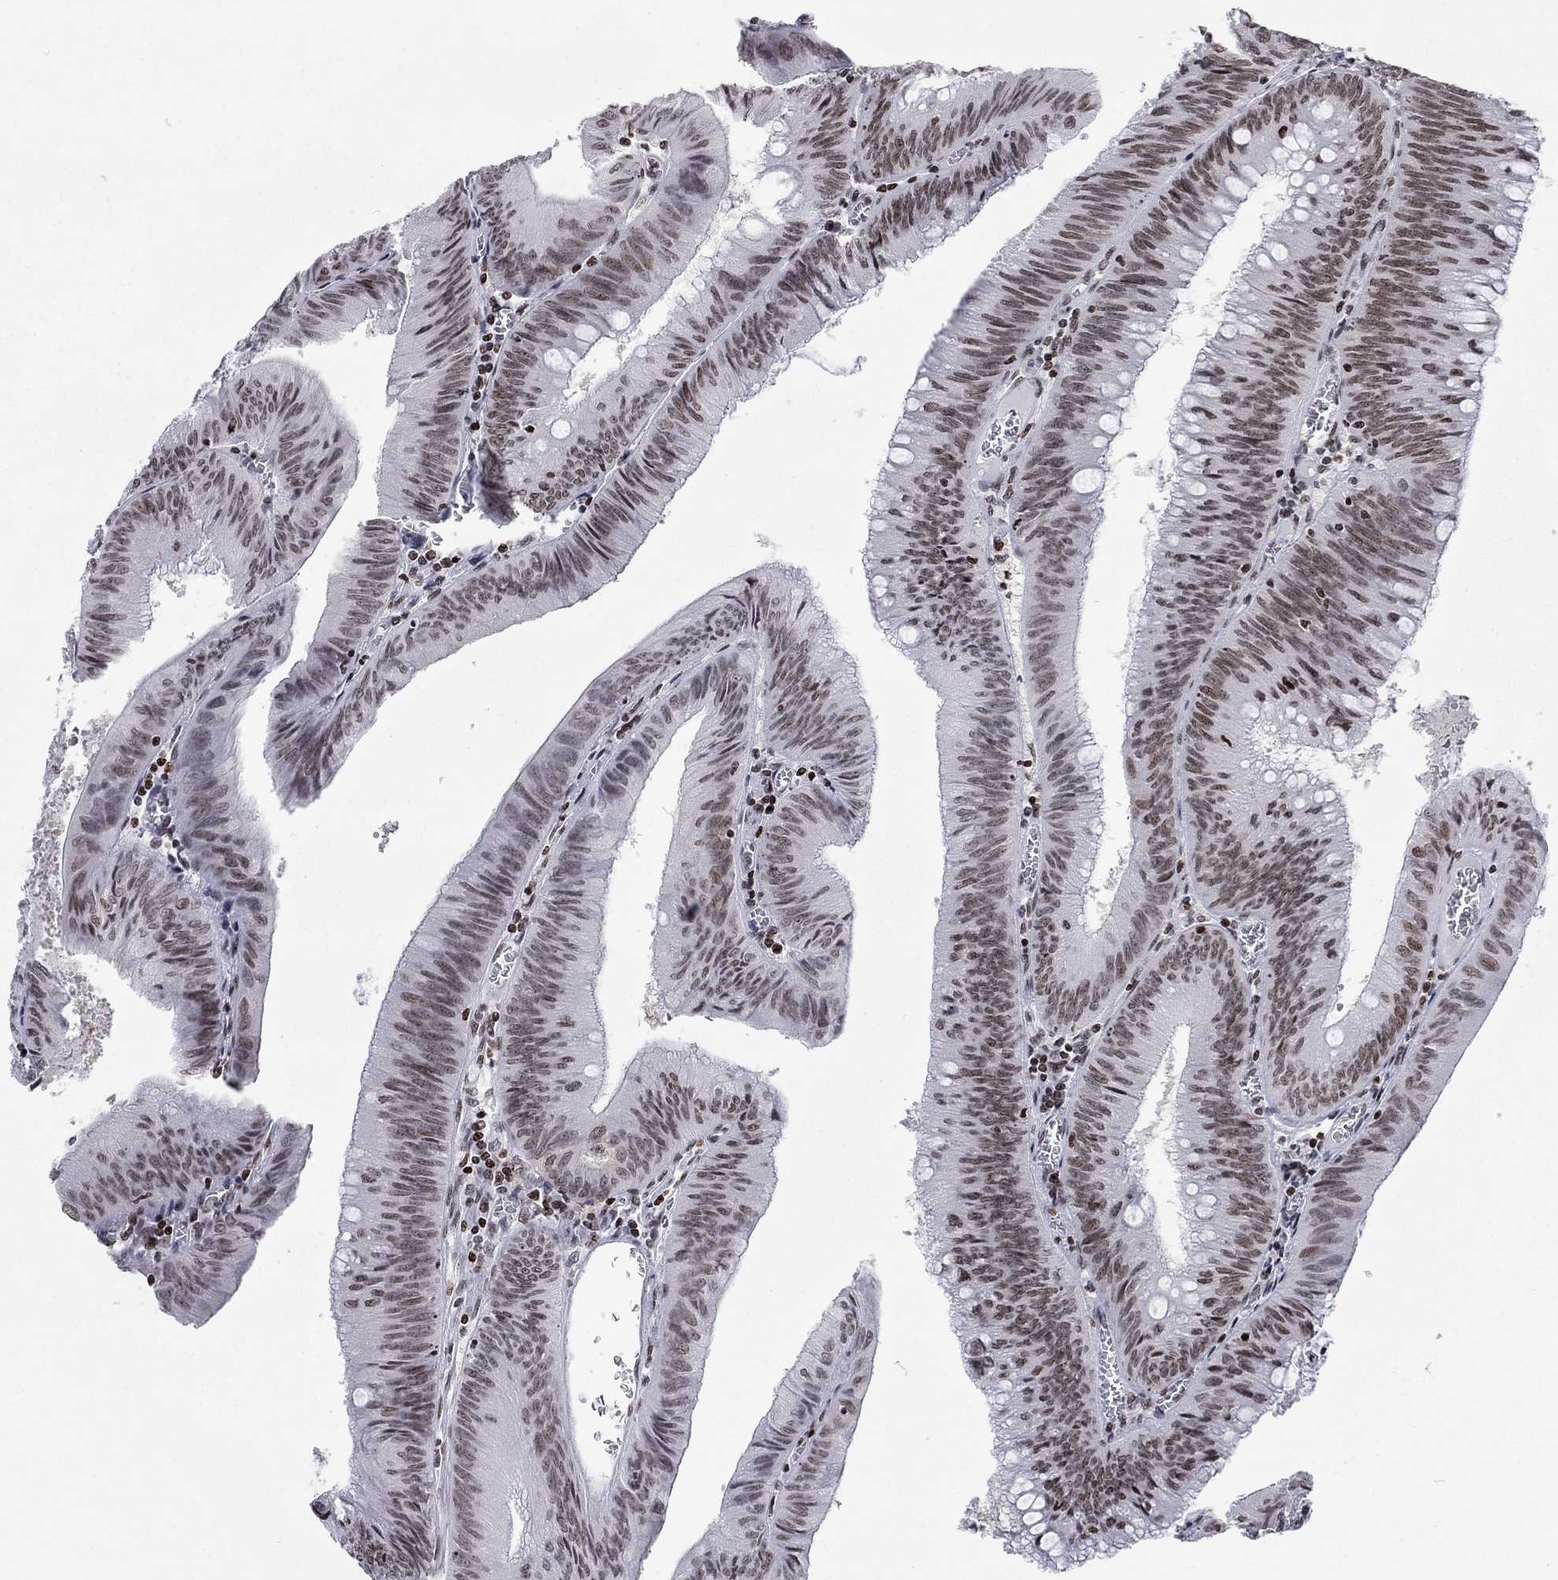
{"staining": {"intensity": "moderate", "quantity": "<25%", "location": "nuclear"}, "tissue": "colorectal cancer", "cell_type": "Tumor cells", "image_type": "cancer", "snomed": [{"axis": "morphology", "description": "Adenocarcinoma, NOS"}, {"axis": "topography", "description": "Rectum"}], "caption": "This image demonstrates immunohistochemistry staining of human adenocarcinoma (colorectal), with low moderate nuclear expression in approximately <25% of tumor cells.", "gene": "H2AX", "patient": {"sex": "female", "age": 72}}